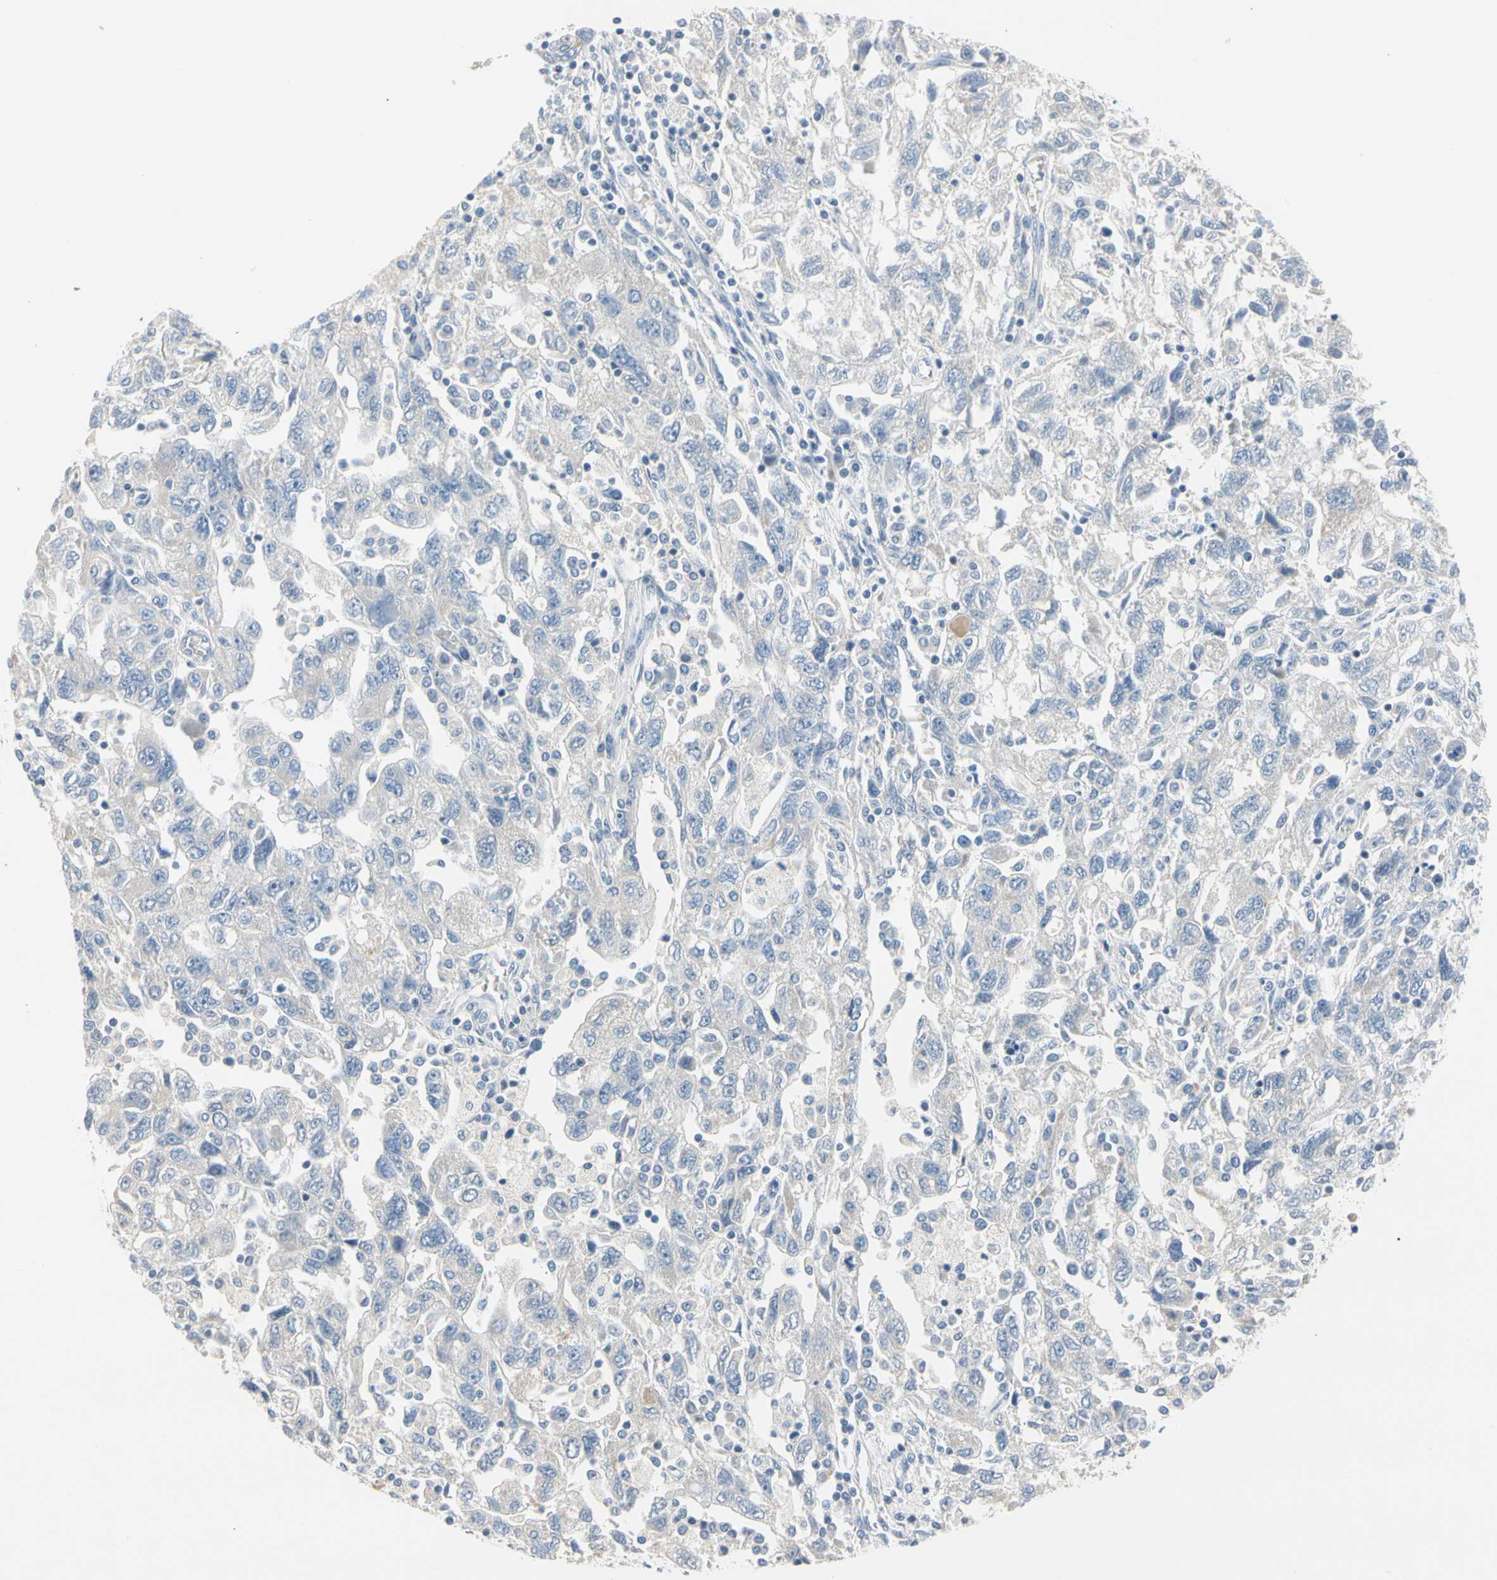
{"staining": {"intensity": "negative", "quantity": "none", "location": "none"}, "tissue": "ovarian cancer", "cell_type": "Tumor cells", "image_type": "cancer", "snomed": [{"axis": "morphology", "description": "Carcinoma, NOS"}, {"axis": "morphology", "description": "Cystadenocarcinoma, serous, NOS"}, {"axis": "topography", "description": "Ovary"}], "caption": "Protein analysis of ovarian cancer displays no significant expression in tumor cells.", "gene": "MARK1", "patient": {"sex": "female", "age": 69}}